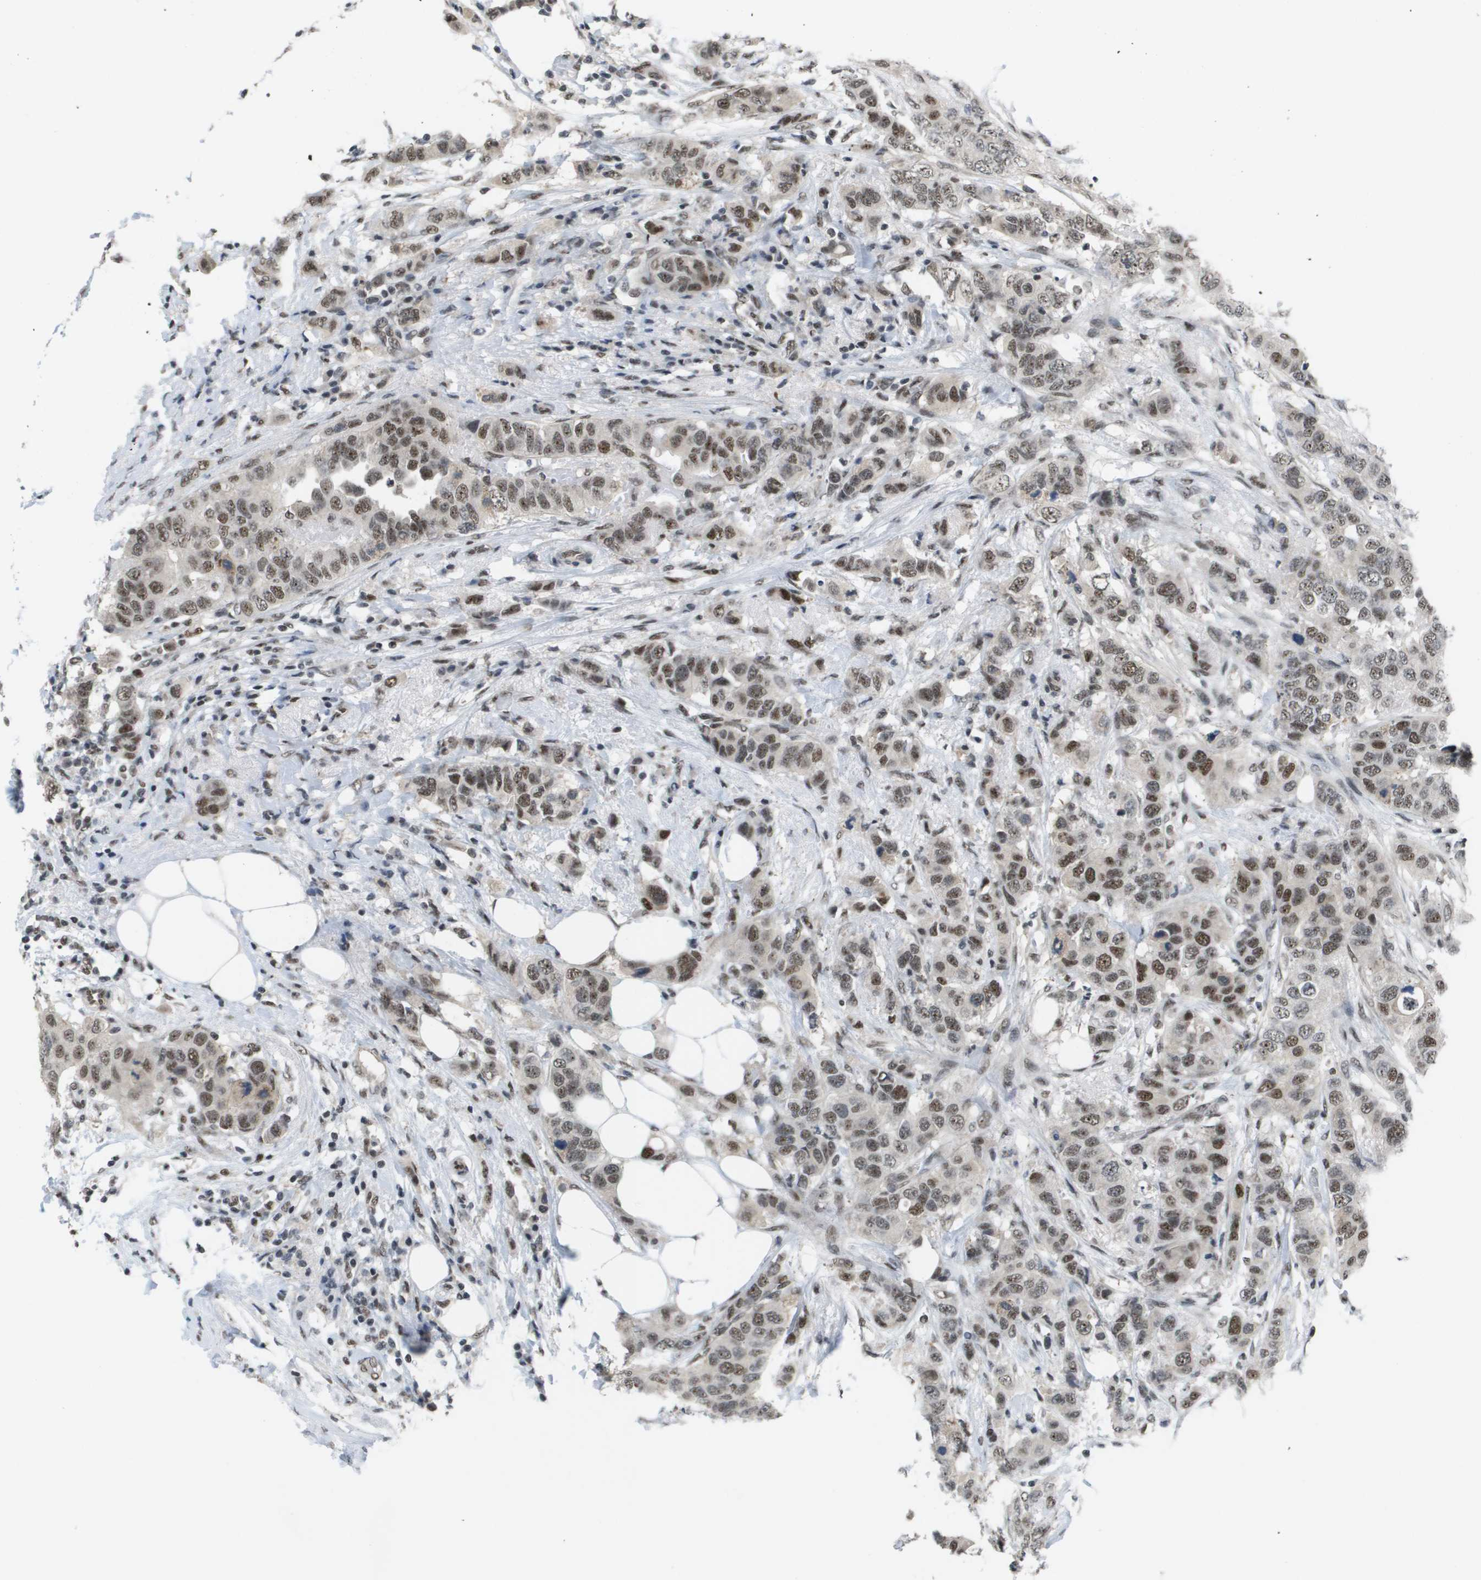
{"staining": {"intensity": "moderate", "quantity": ">75%", "location": "nuclear"}, "tissue": "breast cancer", "cell_type": "Tumor cells", "image_type": "cancer", "snomed": [{"axis": "morphology", "description": "Duct carcinoma"}, {"axis": "topography", "description": "Breast"}], "caption": "Breast cancer (infiltrating ductal carcinoma) was stained to show a protein in brown. There is medium levels of moderate nuclear expression in about >75% of tumor cells.", "gene": "ISY1", "patient": {"sex": "female", "age": 50}}